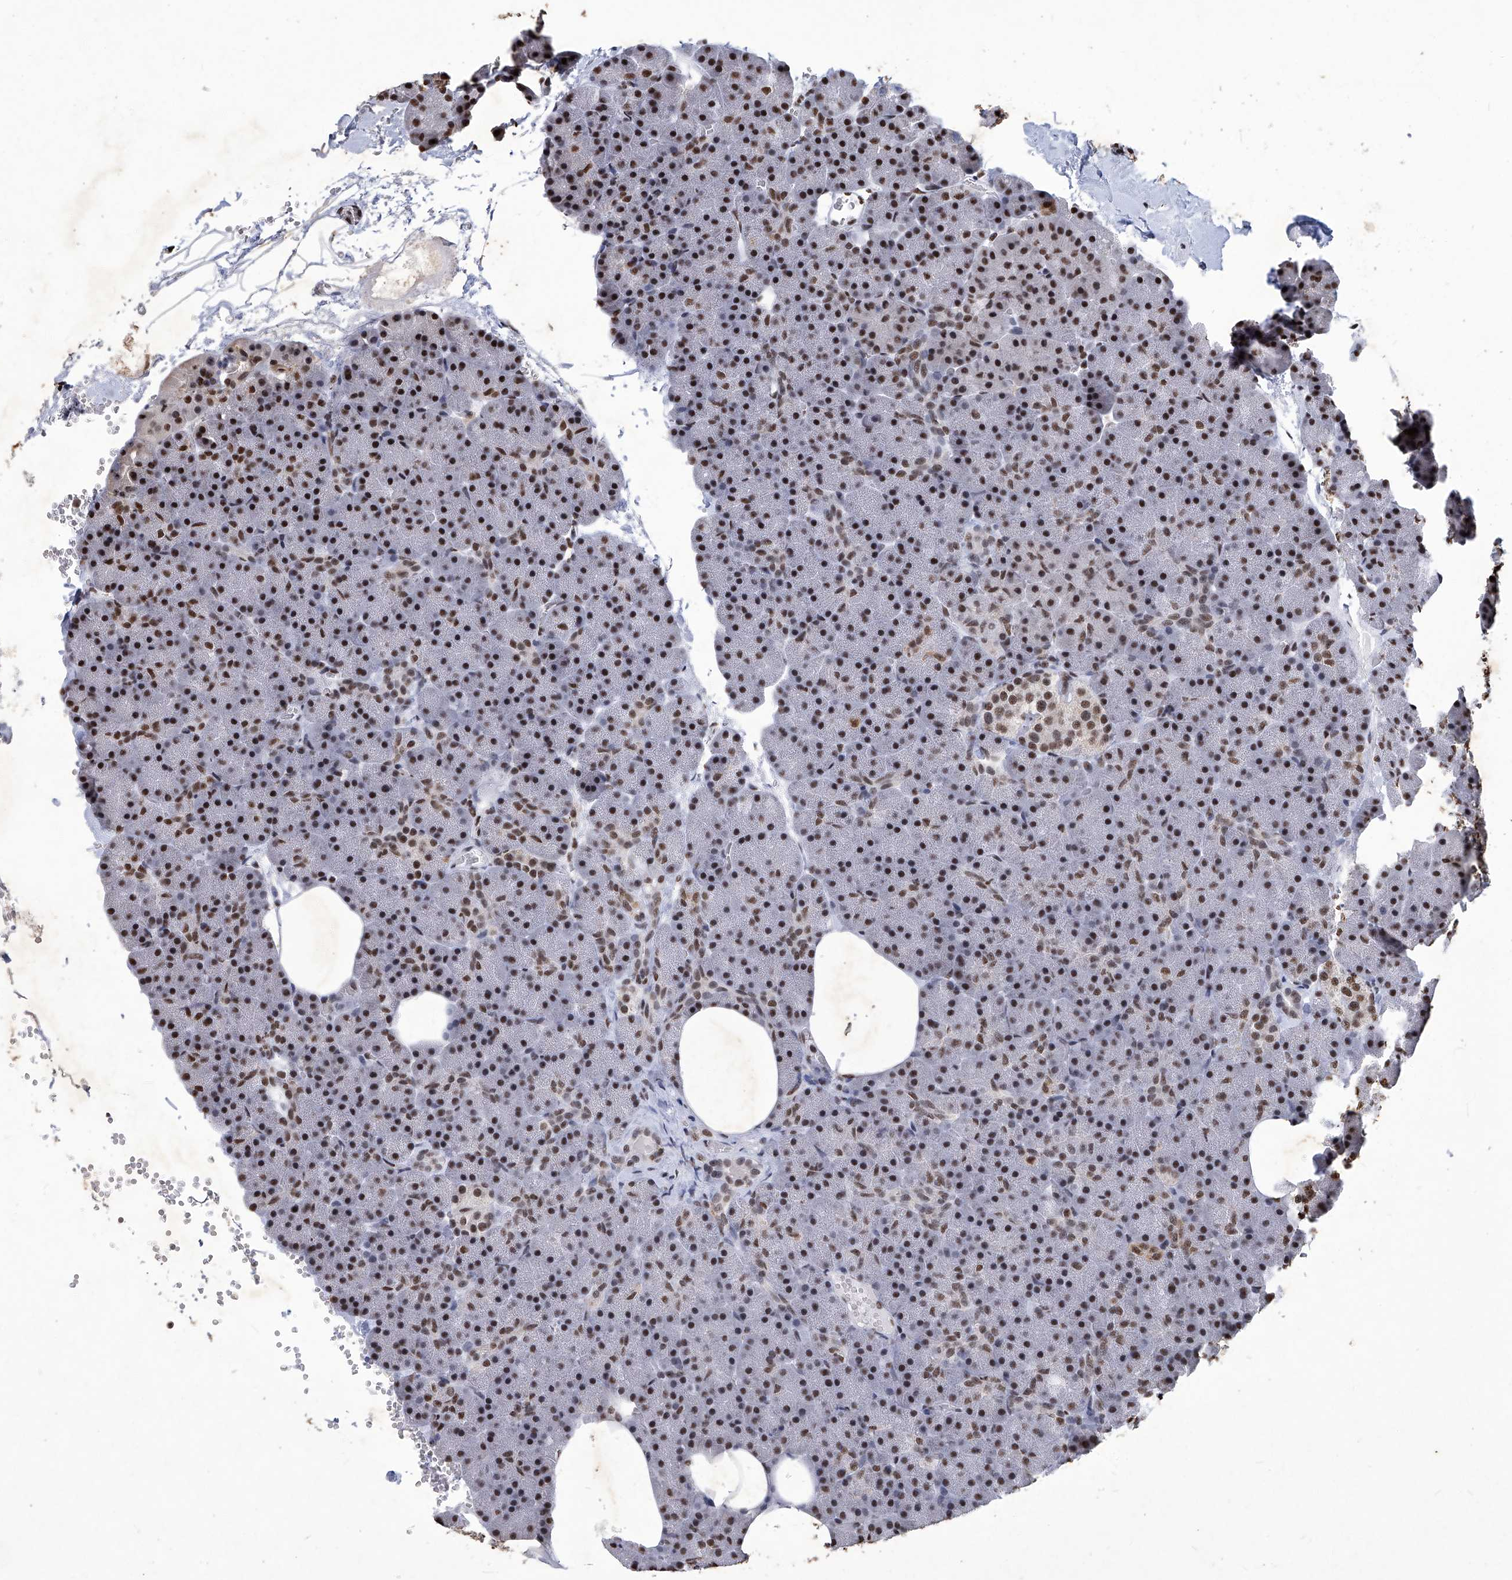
{"staining": {"intensity": "moderate", "quantity": "<25%", "location": "nuclear"}, "tissue": "pancreas", "cell_type": "Exocrine glandular cells", "image_type": "normal", "snomed": [{"axis": "morphology", "description": "Normal tissue, NOS"}, {"axis": "morphology", "description": "Carcinoid, malignant, NOS"}, {"axis": "topography", "description": "Pancreas"}], "caption": "Immunohistochemistry (IHC) micrograph of benign human pancreas stained for a protein (brown), which displays low levels of moderate nuclear positivity in approximately <25% of exocrine glandular cells.", "gene": "HBP1", "patient": {"sex": "female", "age": 35}}